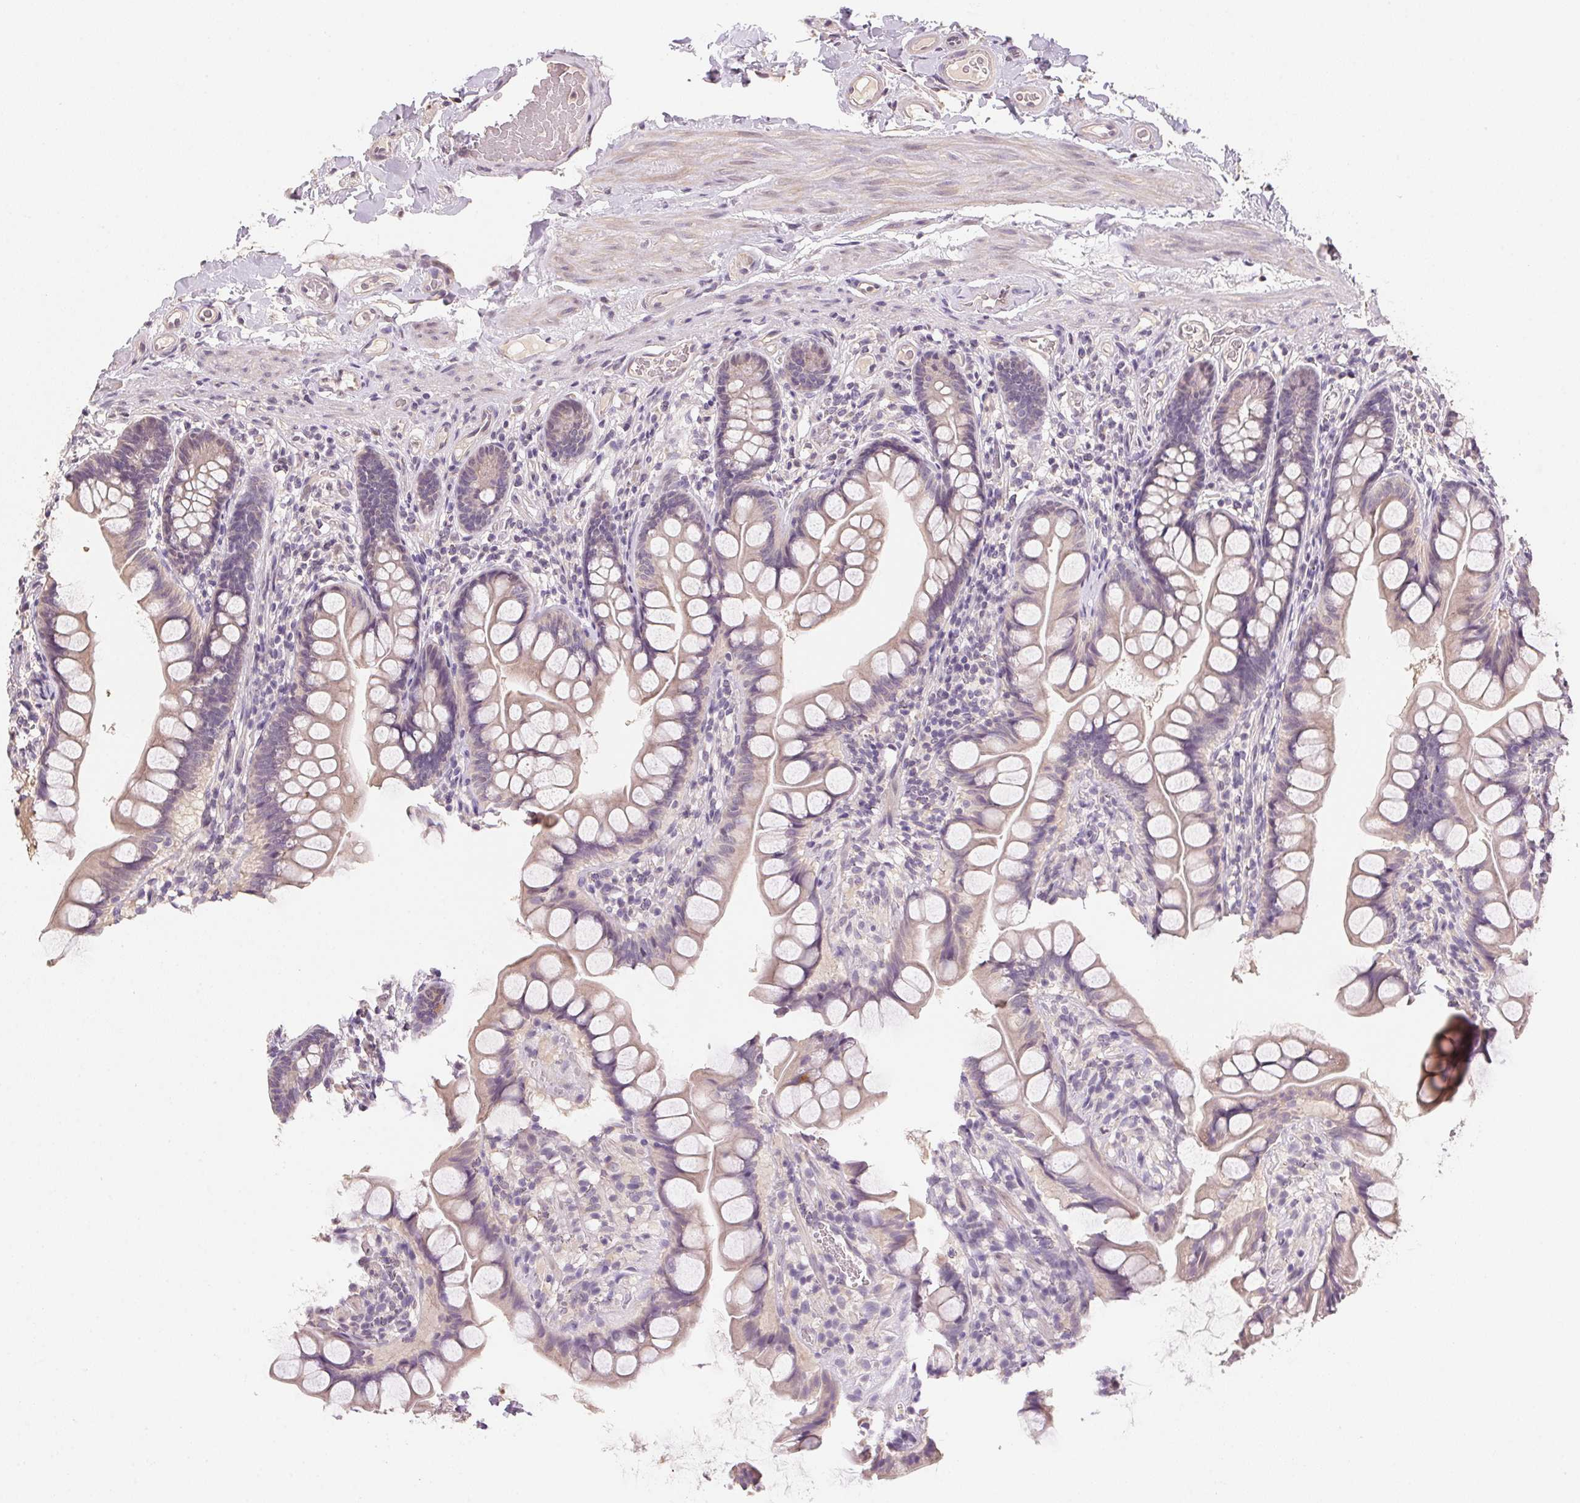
{"staining": {"intensity": "weak", "quantity": "25%-75%", "location": "cytoplasmic/membranous"}, "tissue": "small intestine", "cell_type": "Glandular cells", "image_type": "normal", "snomed": [{"axis": "morphology", "description": "Normal tissue, NOS"}, {"axis": "topography", "description": "Small intestine"}], "caption": "An image of small intestine stained for a protein shows weak cytoplasmic/membranous brown staining in glandular cells.", "gene": "ALDH8A1", "patient": {"sex": "male", "age": 70}}